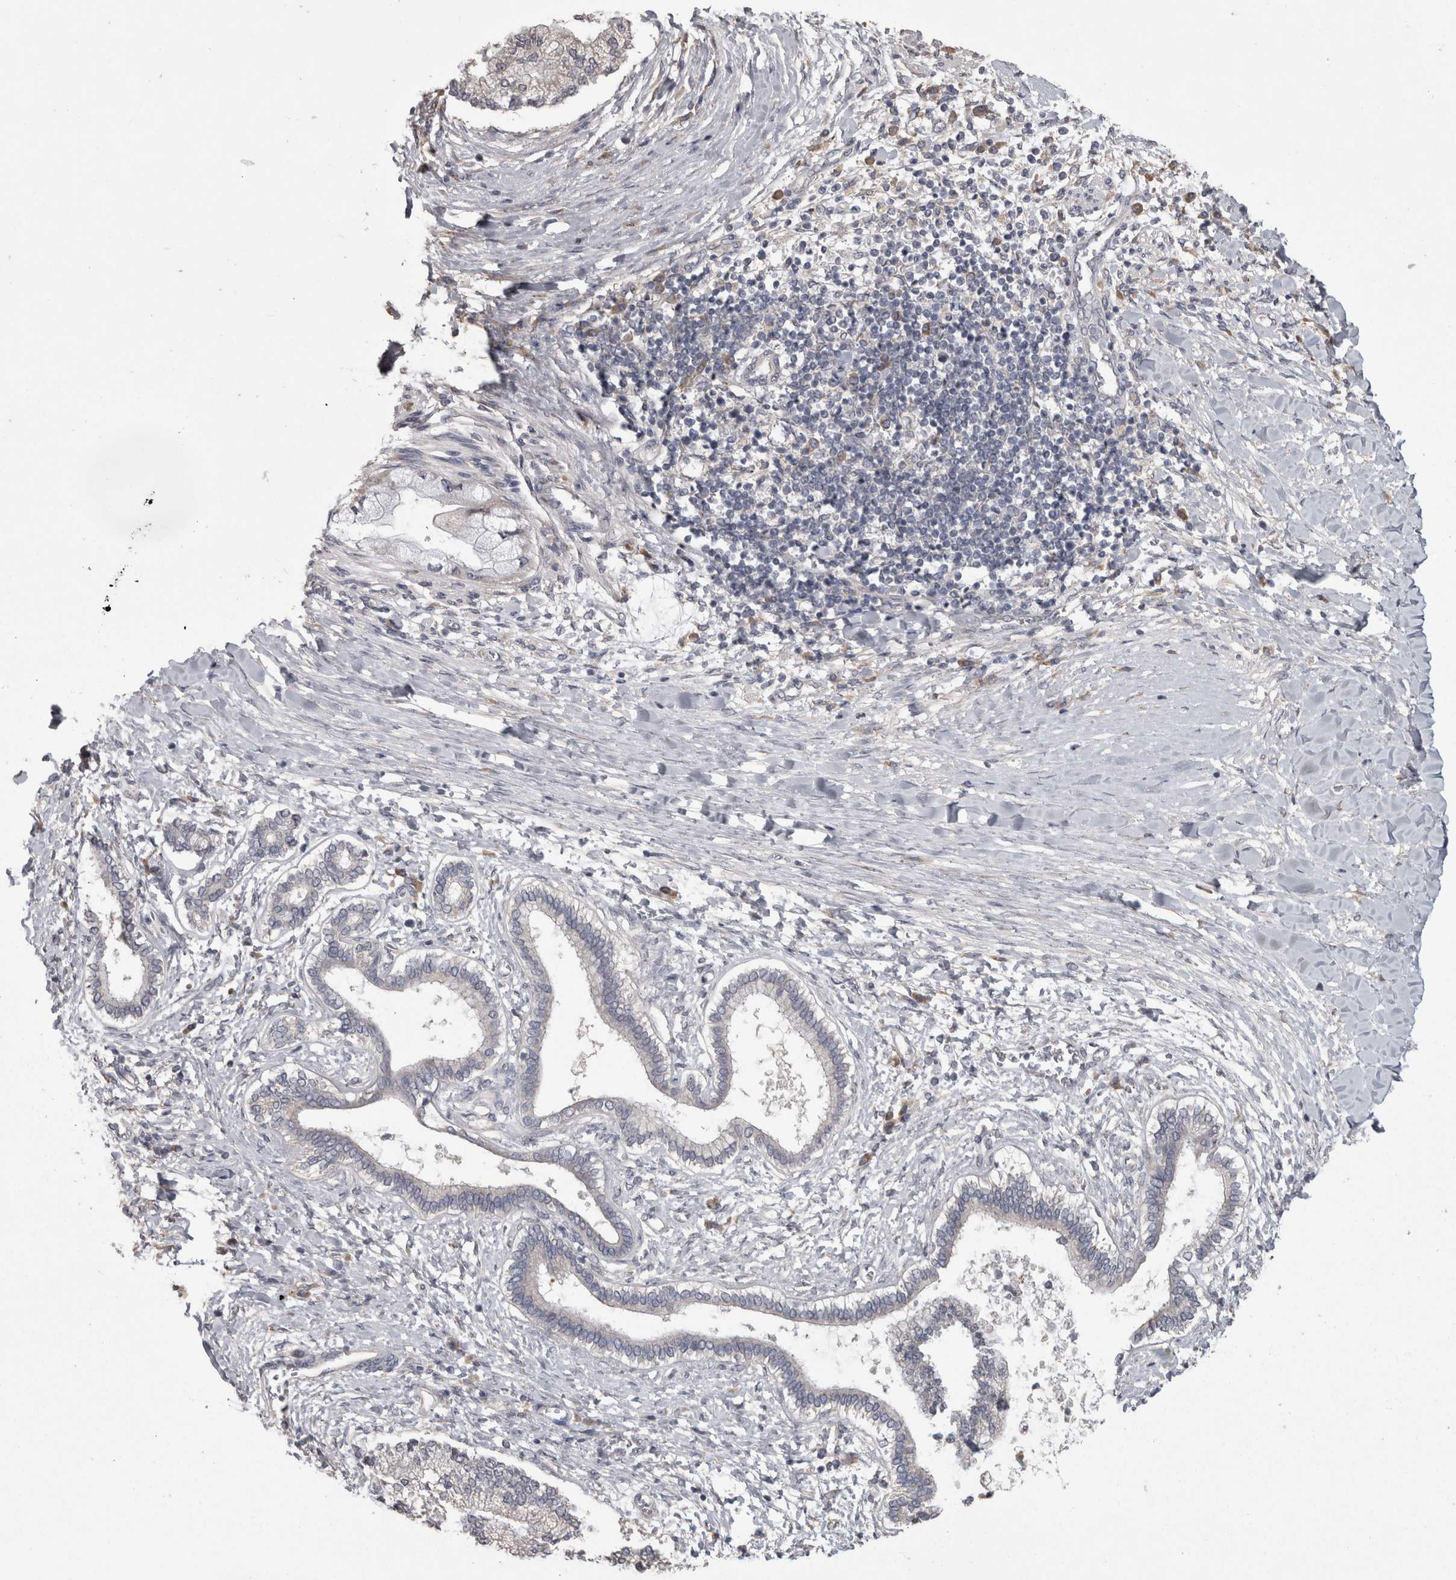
{"staining": {"intensity": "negative", "quantity": "none", "location": "none"}, "tissue": "liver cancer", "cell_type": "Tumor cells", "image_type": "cancer", "snomed": [{"axis": "morphology", "description": "Cholangiocarcinoma"}, {"axis": "topography", "description": "Liver"}], "caption": "The immunohistochemistry (IHC) micrograph has no significant positivity in tumor cells of liver cancer (cholangiocarcinoma) tissue. Nuclei are stained in blue.", "gene": "RAB29", "patient": {"sex": "male", "age": 50}}